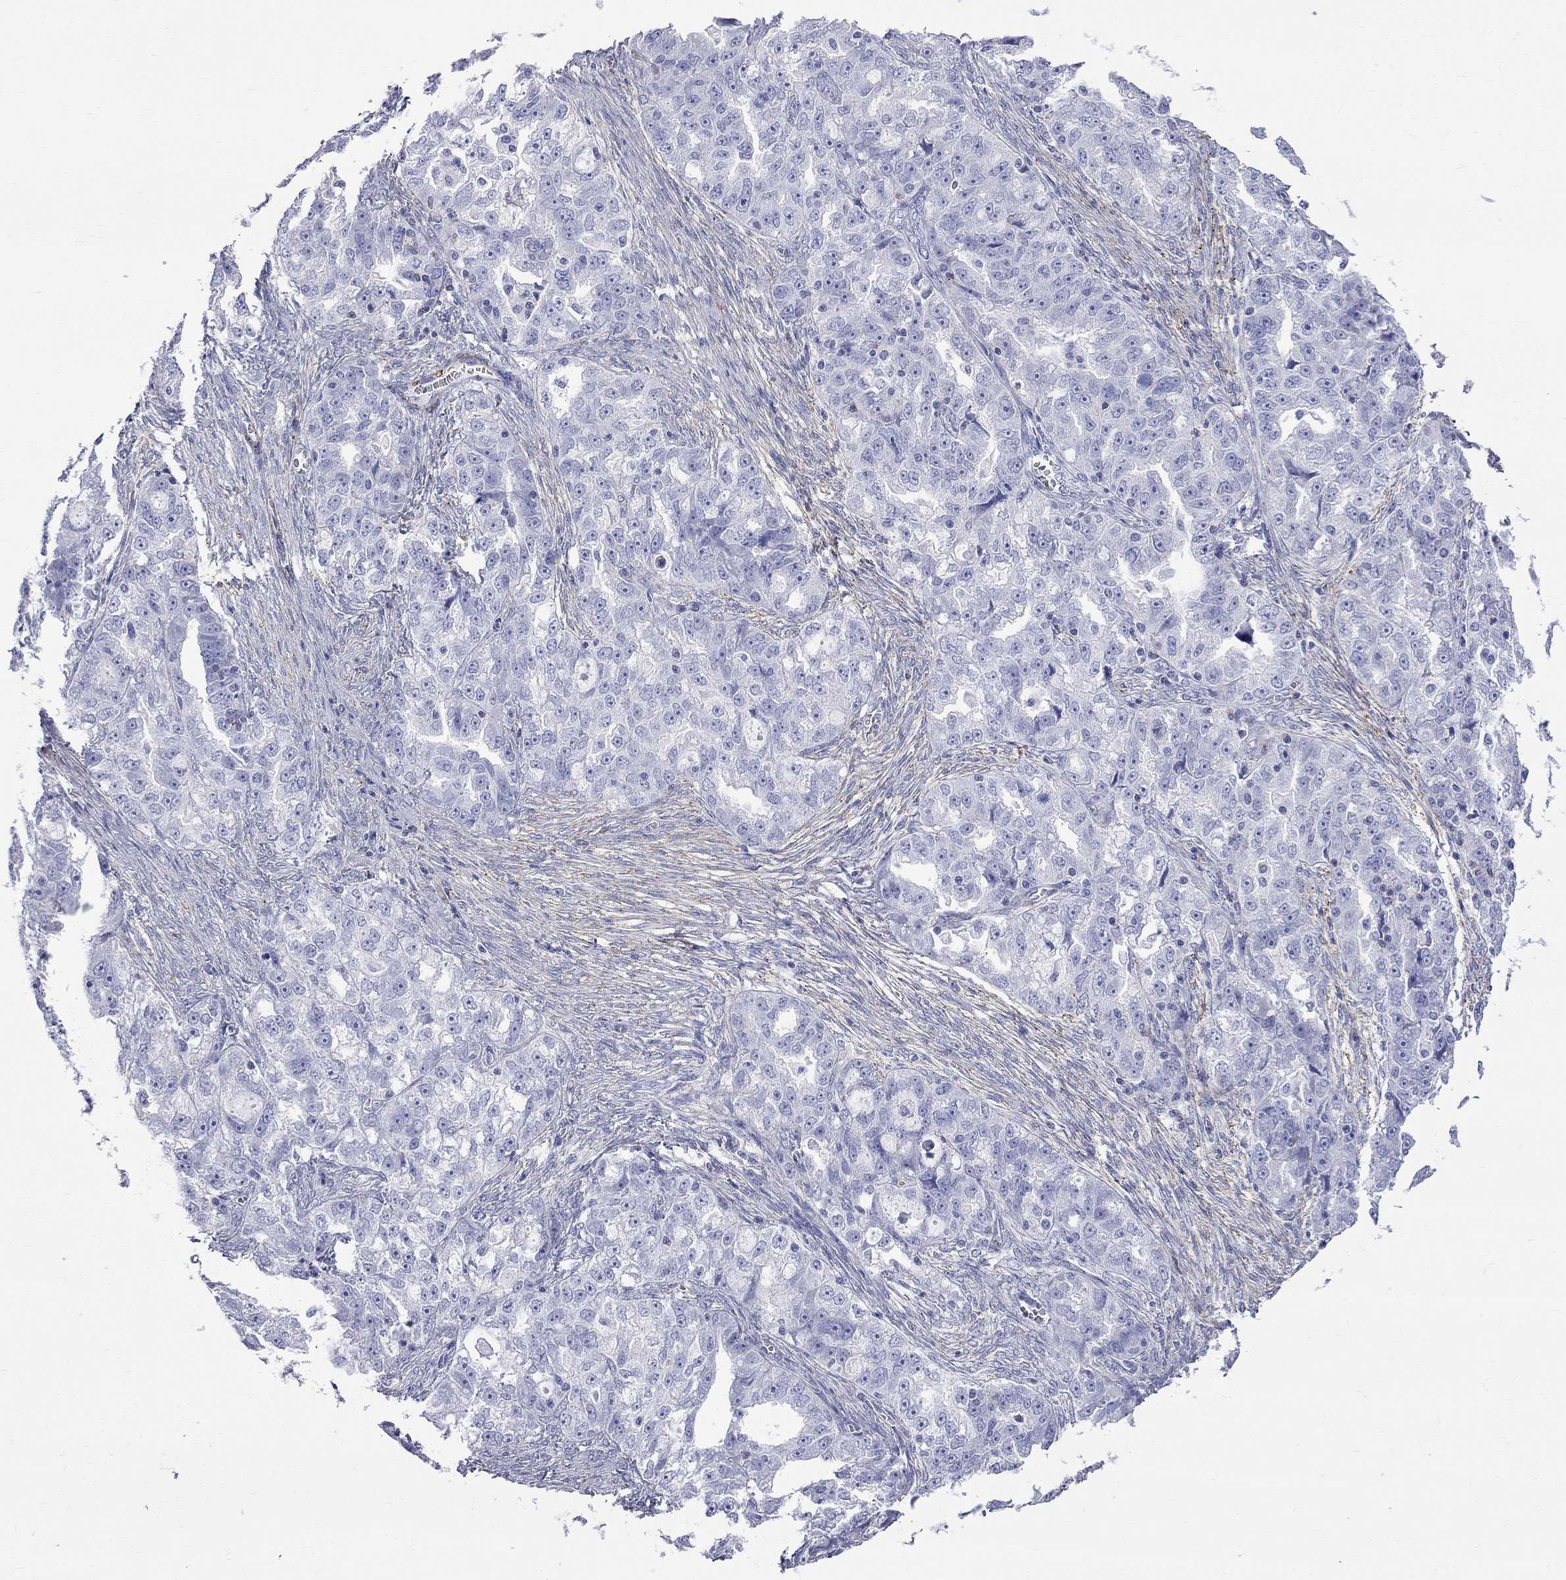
{"staining": {"intensity": "negative", "quantity": "none", "location": "none"}, "tissue": "ovarian cancer", "cell_type": "Tumor cells", "image_type": "cancer", "snomed": [{"axis": "morphology", "description": "Cystadenocarcinoma, serous, NOS"}, {"axis": "topography", "description": "Ovary"}], "caption": "Immunohistochemistry micrograph of human serous cystadenocarcinoma (ovarian) stained for a protein (brown), which reveals no positivity in tumor cells.", "gene": "S100A3", "patient": {"sex": "female", "age": 51}}